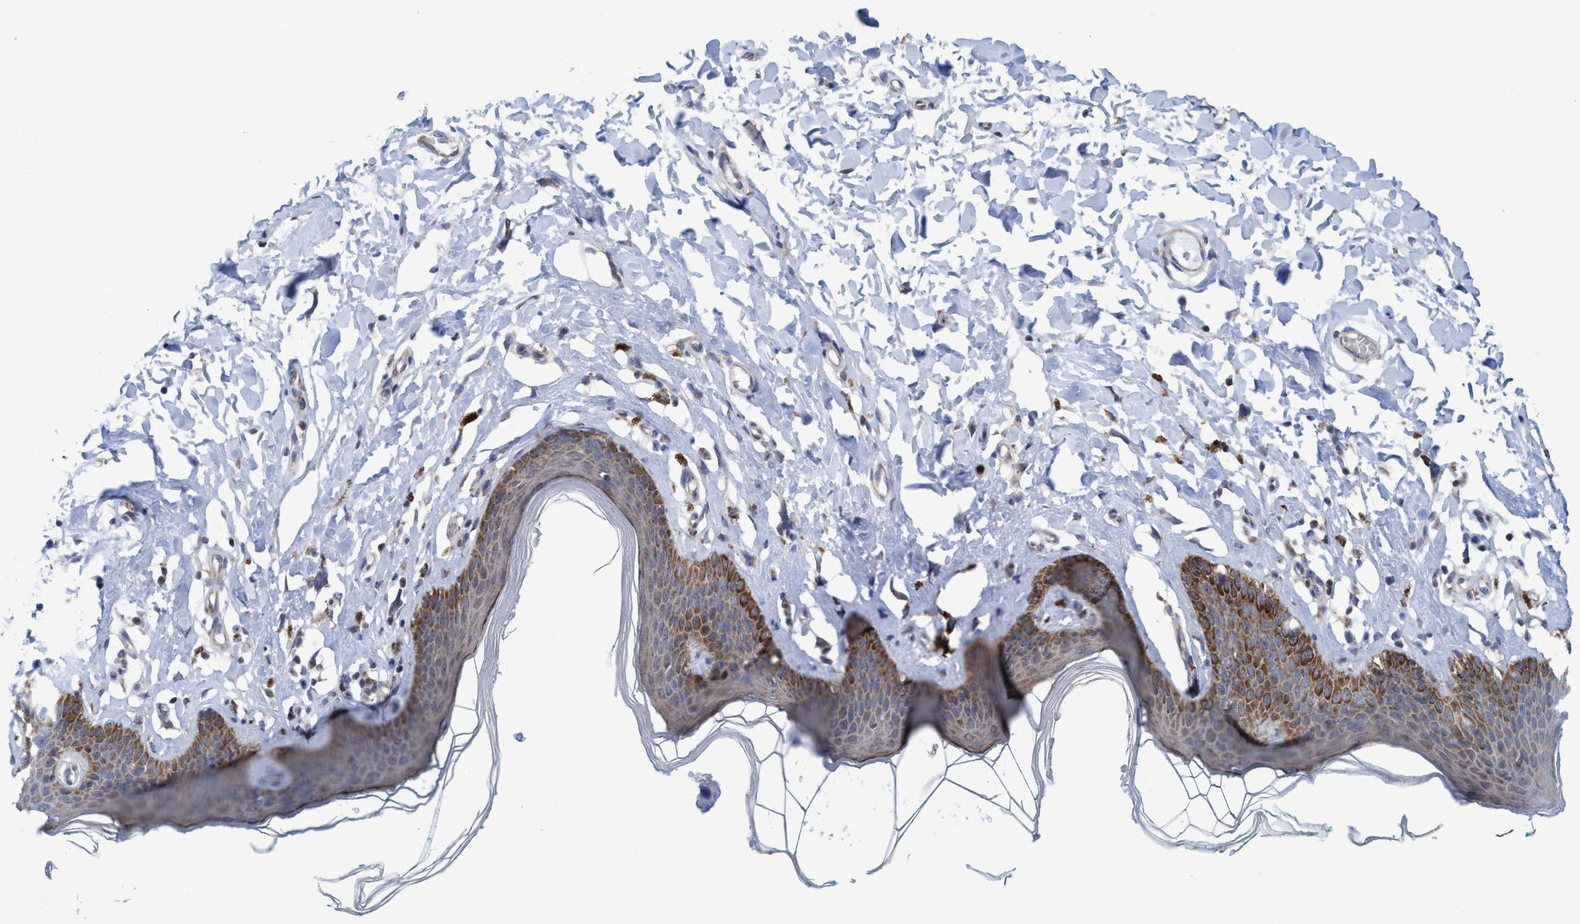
{"staining": {"intensity": "moderate", "quantity": ">75%", "location": "cytoplasmic/membranous"}, "tissue": "skin", "cell_type": "Epidermal cells", "image_type": "normal", "snomed": [{"axis": "morphology", "description": "Normal tissue, NOS"}, {"axis": "topography", "description": "Vulva"}], "caption": "High-power microscopy captured an immunohistochemistry (IHC) photomicrograph of unremarkable skin, revealing moderate cytoplasmic/membranous expression in about >75% of epidermal cells. The staining was performed using DAB to visualize the protein expression in brown, while the nuclei were stained in blue with hematoxylin (Magnification: 20x).", "gene": "POLR1F", "patient": {"sex": "female", "age": 66}}